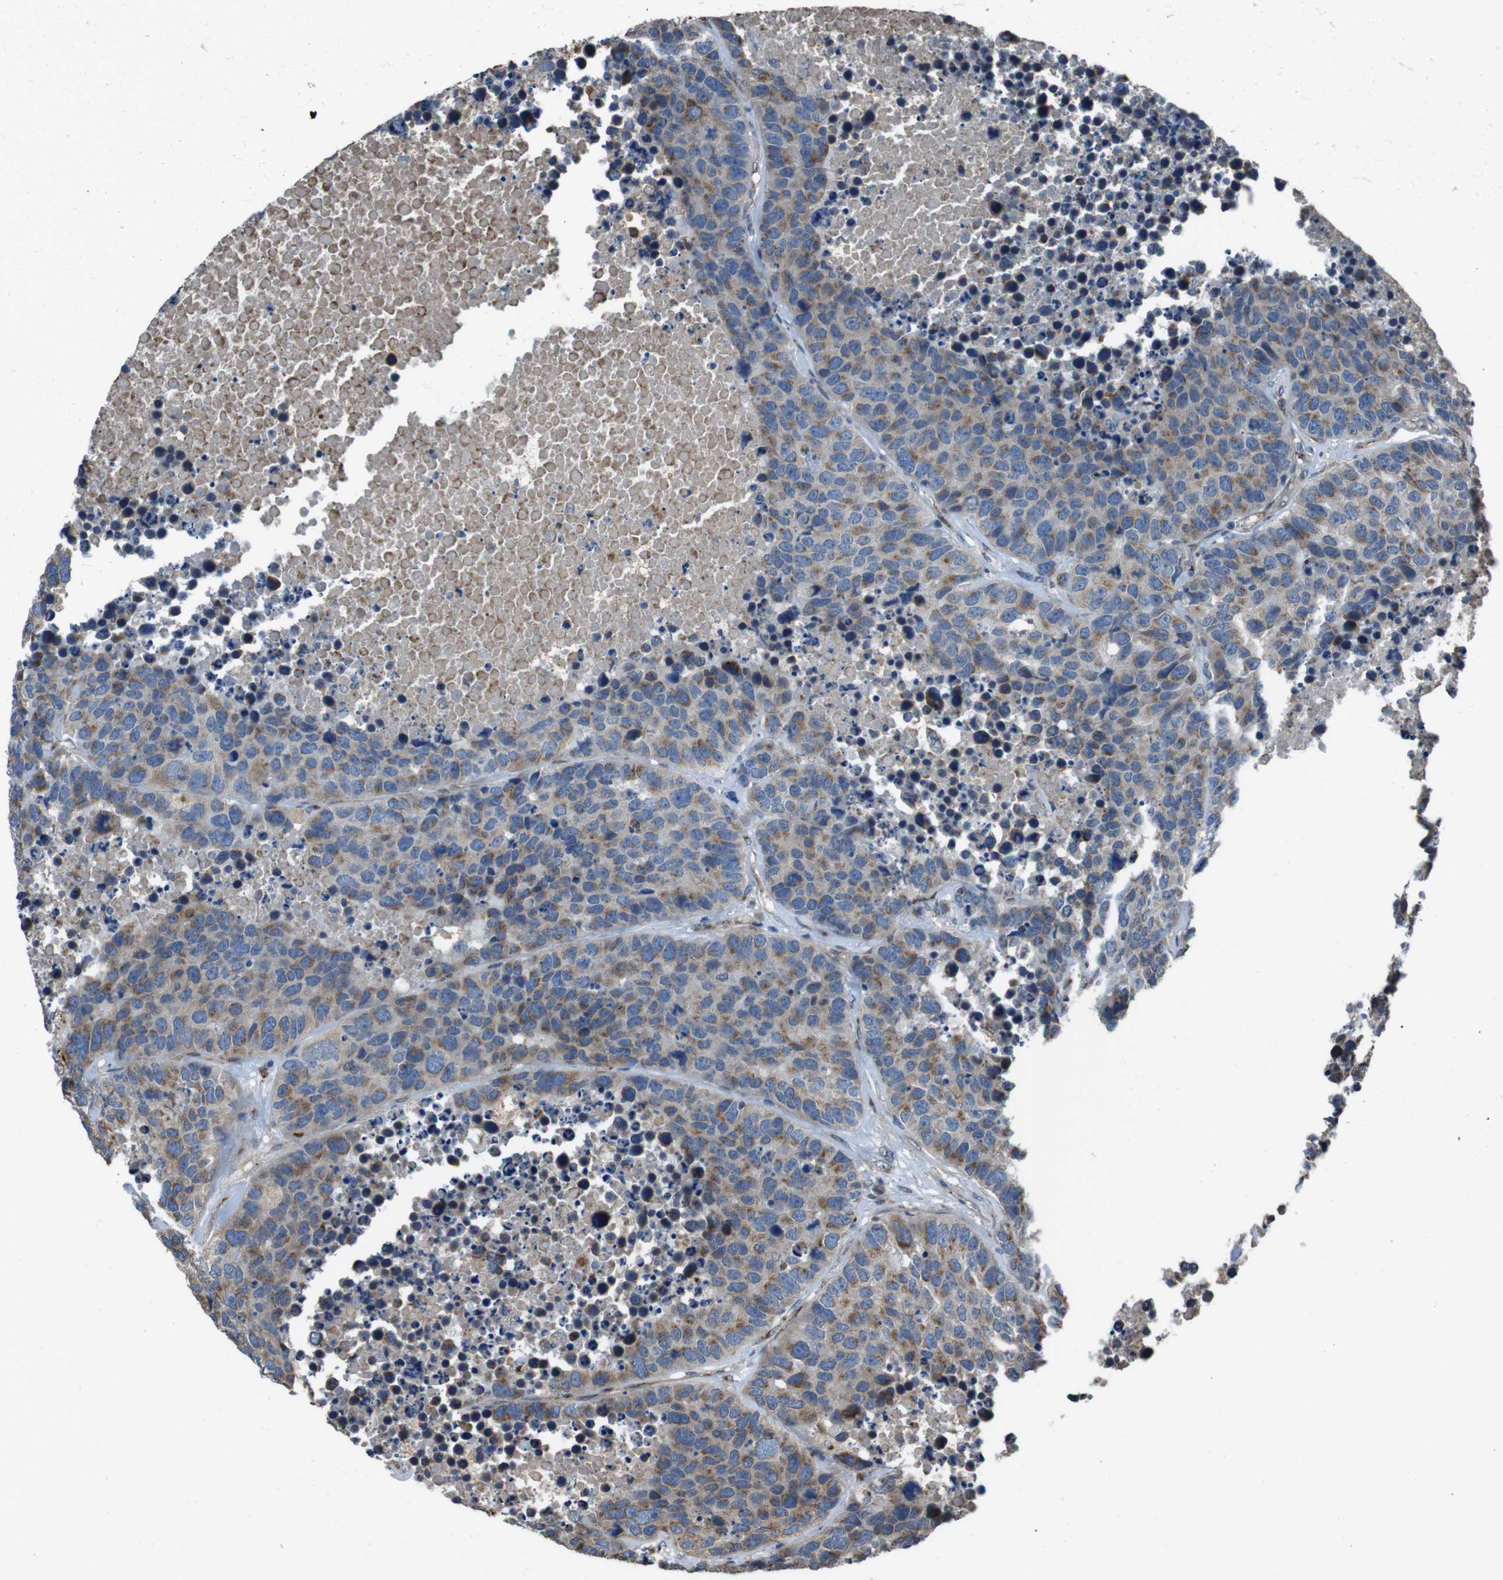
{"staining": {"intensity": "moderate", "quantity": "25%-75%", "location": "cytoplasmic/membranous"}, "tissue": "carcinoid", "cell_type": "Tumor cells", "image_type": "cancer", "snomed": [{"axis": "morphology", "description": "Carcinoid, malignant, NOS"}, {"axis": "topography", "description": "Lung"}], "caption": "Malignant carcinoid stained for a protein (brown) reveals moderate cytoplasmic/membranous positive staining in approximately 25%-75% of tumor cells.", "gene": "RAB6A", "patient": {"sex": "male", "age": 60}}